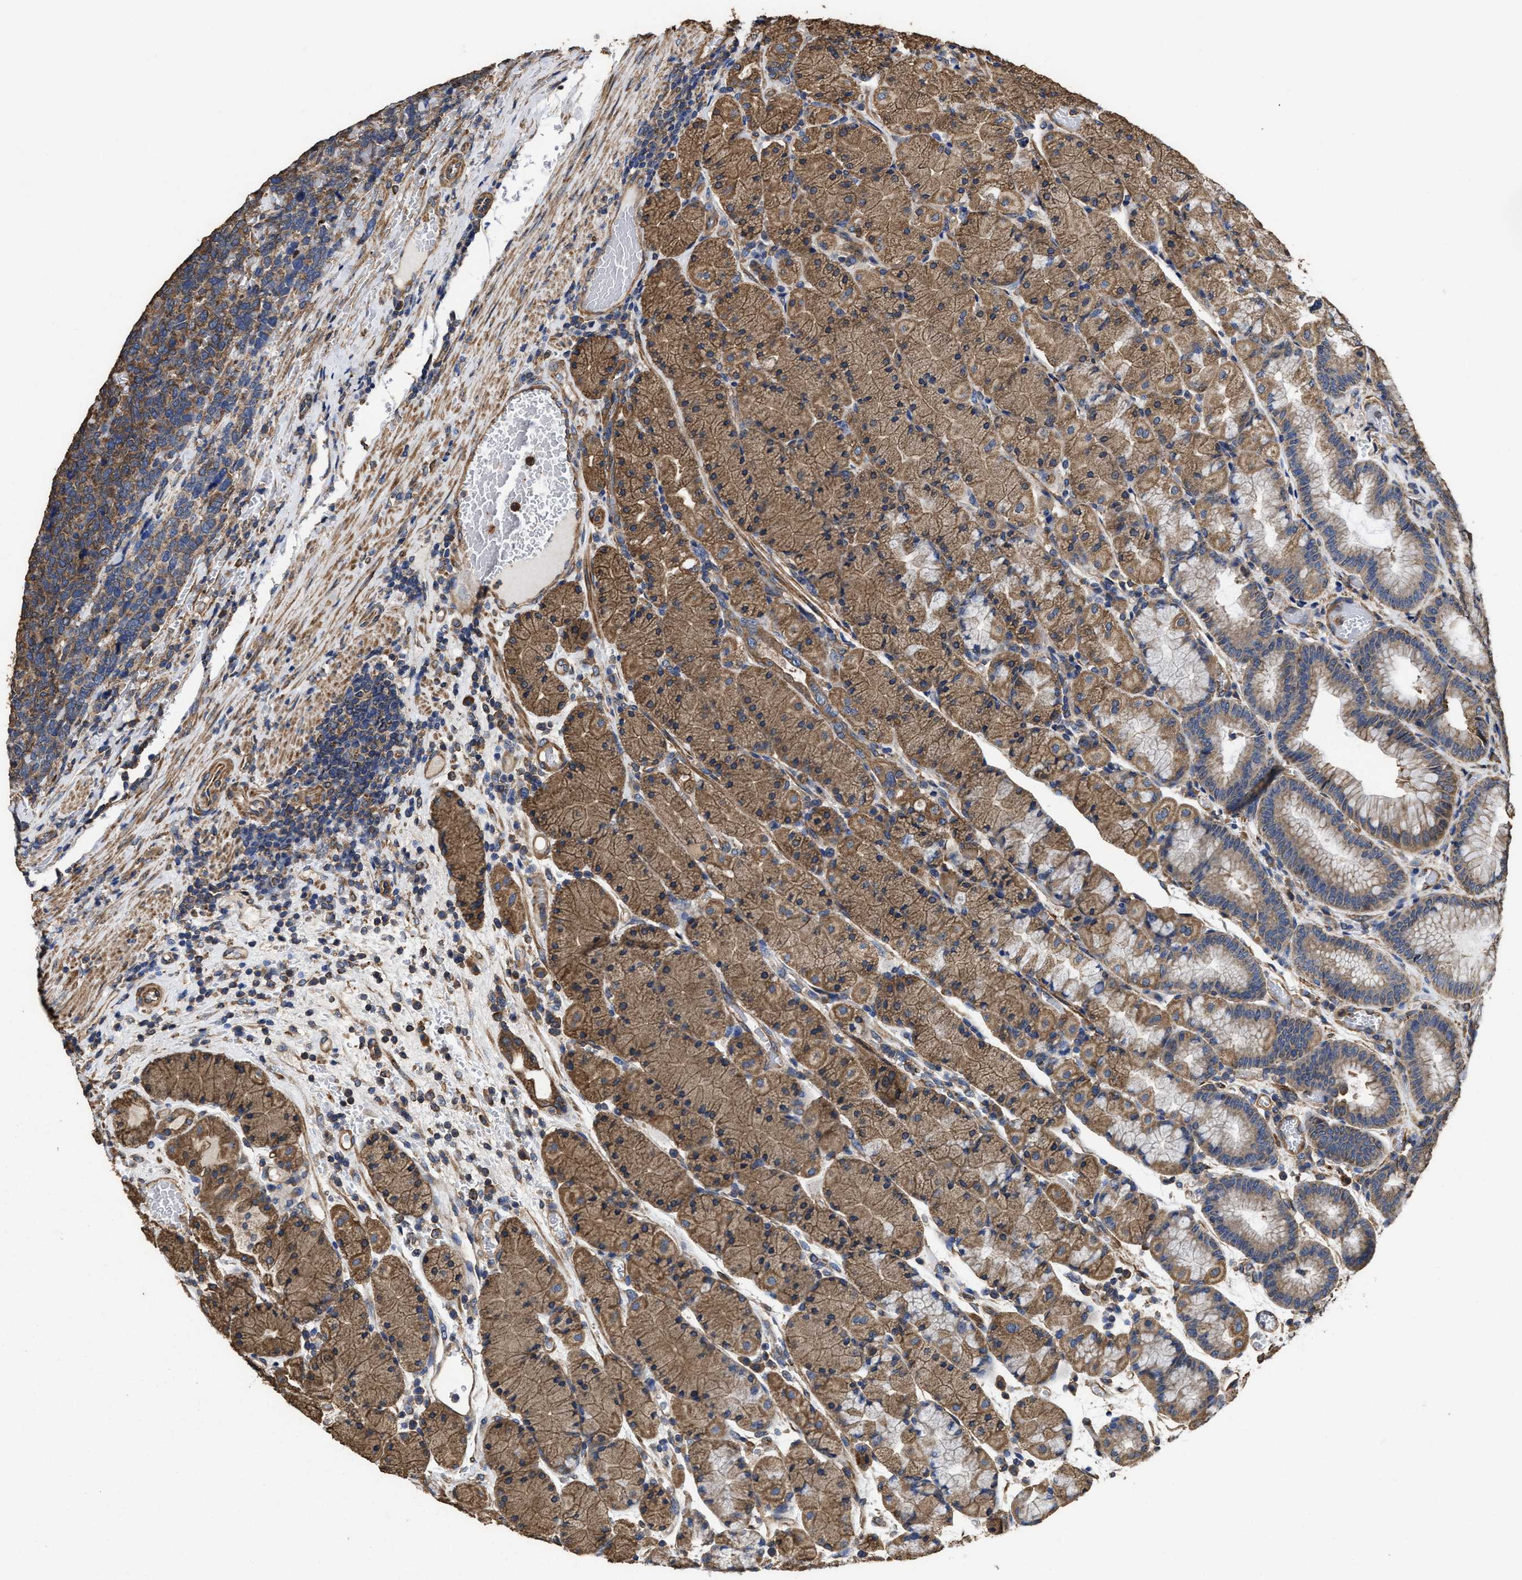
{"staining": {"intensity": "moderate", "quantity": ">75%", "location": "cytoplasmic/membranous"}, "tissue": "stomach", "cell_type": "Glandular cells", "image_type": "normal", "snomed": [{"axis": "morphology", "description": "Normal tissue, NOS"}, {"axis": "morphology", "description": "Carcinoid, malignant, NOS"}, {"axis": "topography", "description": "Stomach, upper"}], "caption": "IHC photomicrograph of unremarkable stomach stained for a protein (brown), which reveals medium levels of moderate cytoplasmic/membranous expression in about >75% of glandular cells.", "gene": "SFXN4", "patient": {"sex": "male", "age": 39}}